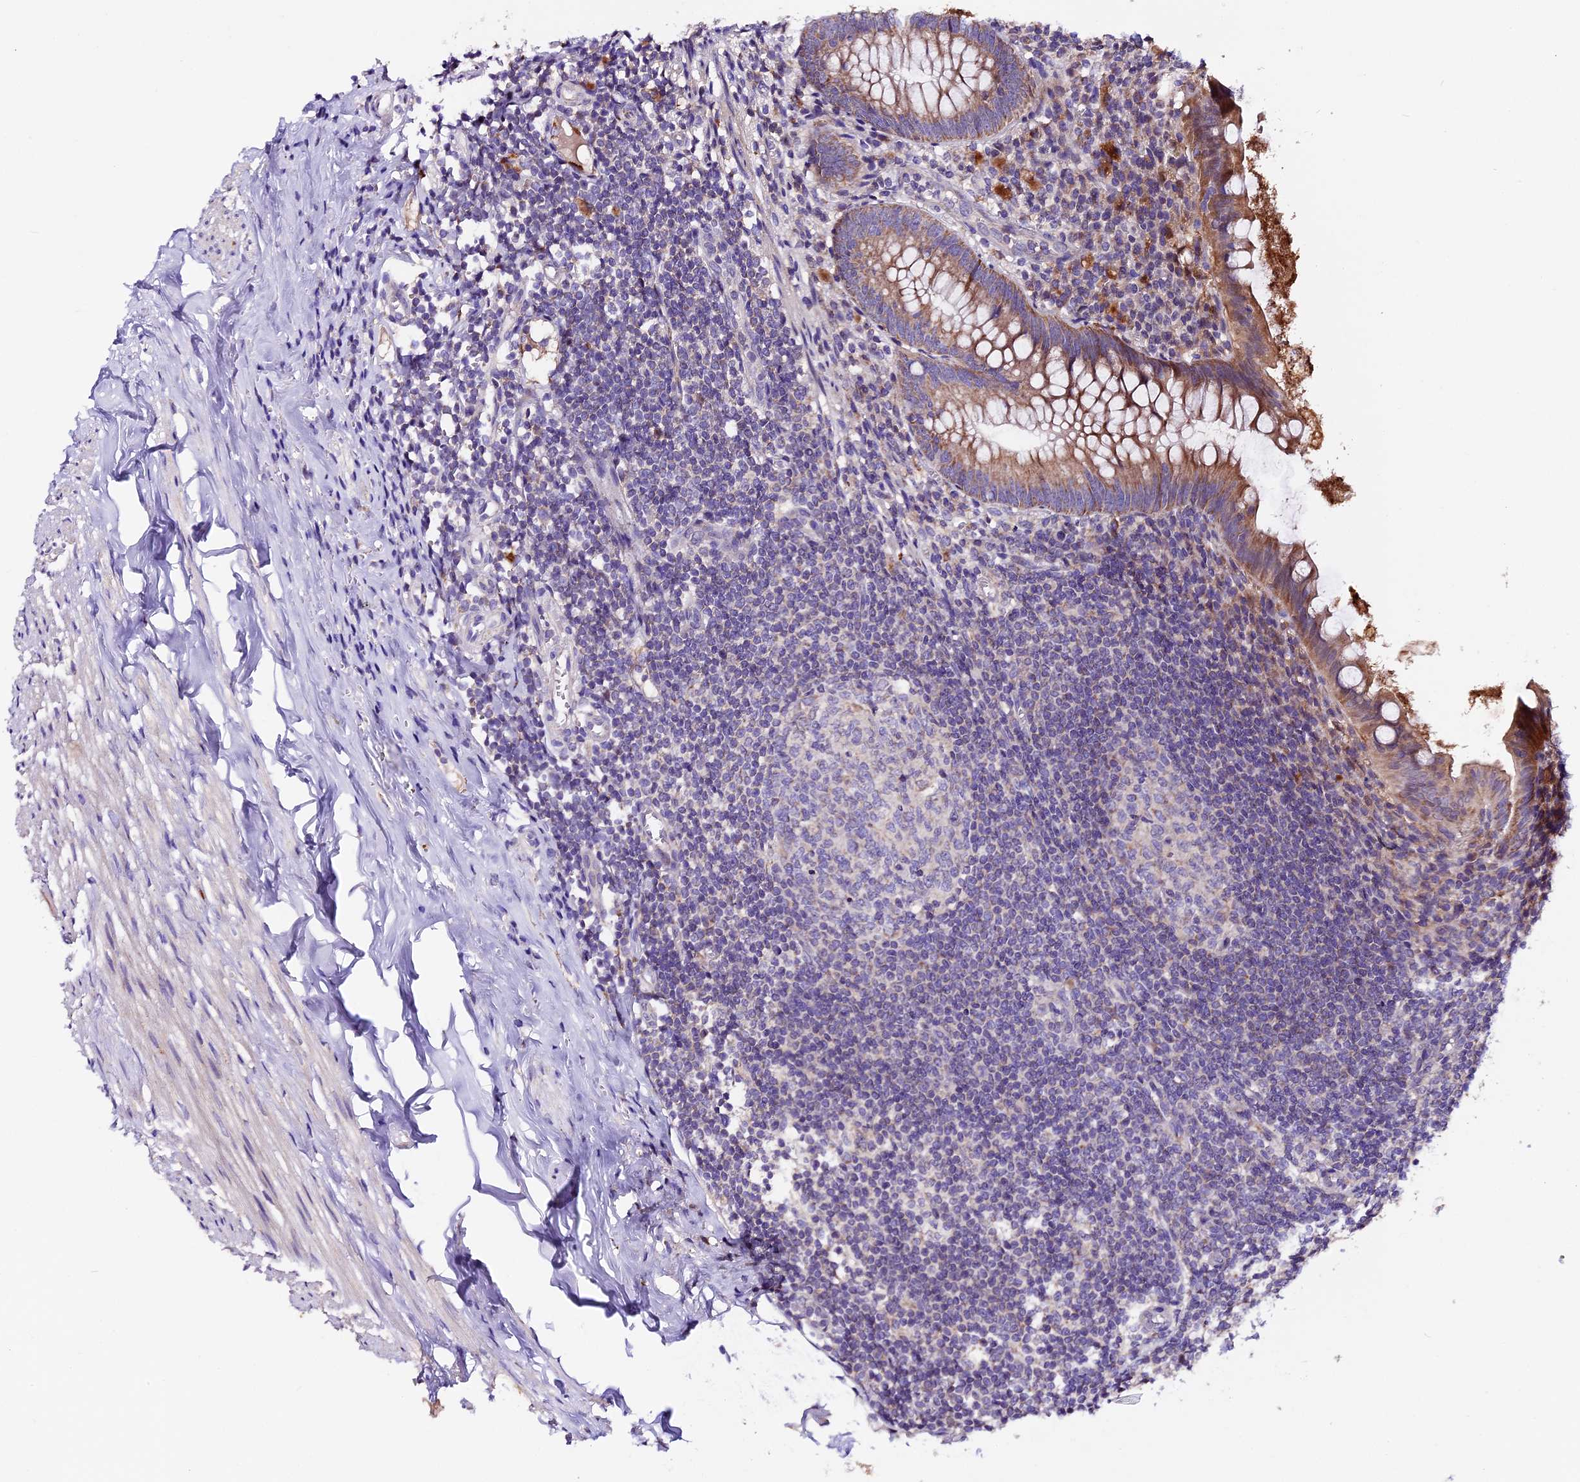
{"staining": {"intensity": "moderate", "quantity": ">75%", "location": "cytoplasmic/membranous"}, "tissue": "appendix", "cell_type": "Glandular cells", "image_type": "normal", "snomed": [{"axis": "morphology", "description": "Normal tissue, NOS"}, {"axis": "topography", "description": "Appendix"}], "caption": "Immunohistochemistry histopathology image of benign appendix: human appendix stained using immunohistochemistry reveals medium levels of moderate protein expression localized specifically in the cytoplasmic/membranous of glandular cells, appearing as a cytoplasmic/membranous brown color.", "gene": "DDX28", "patient": {"sex": "female", "age": 51}}